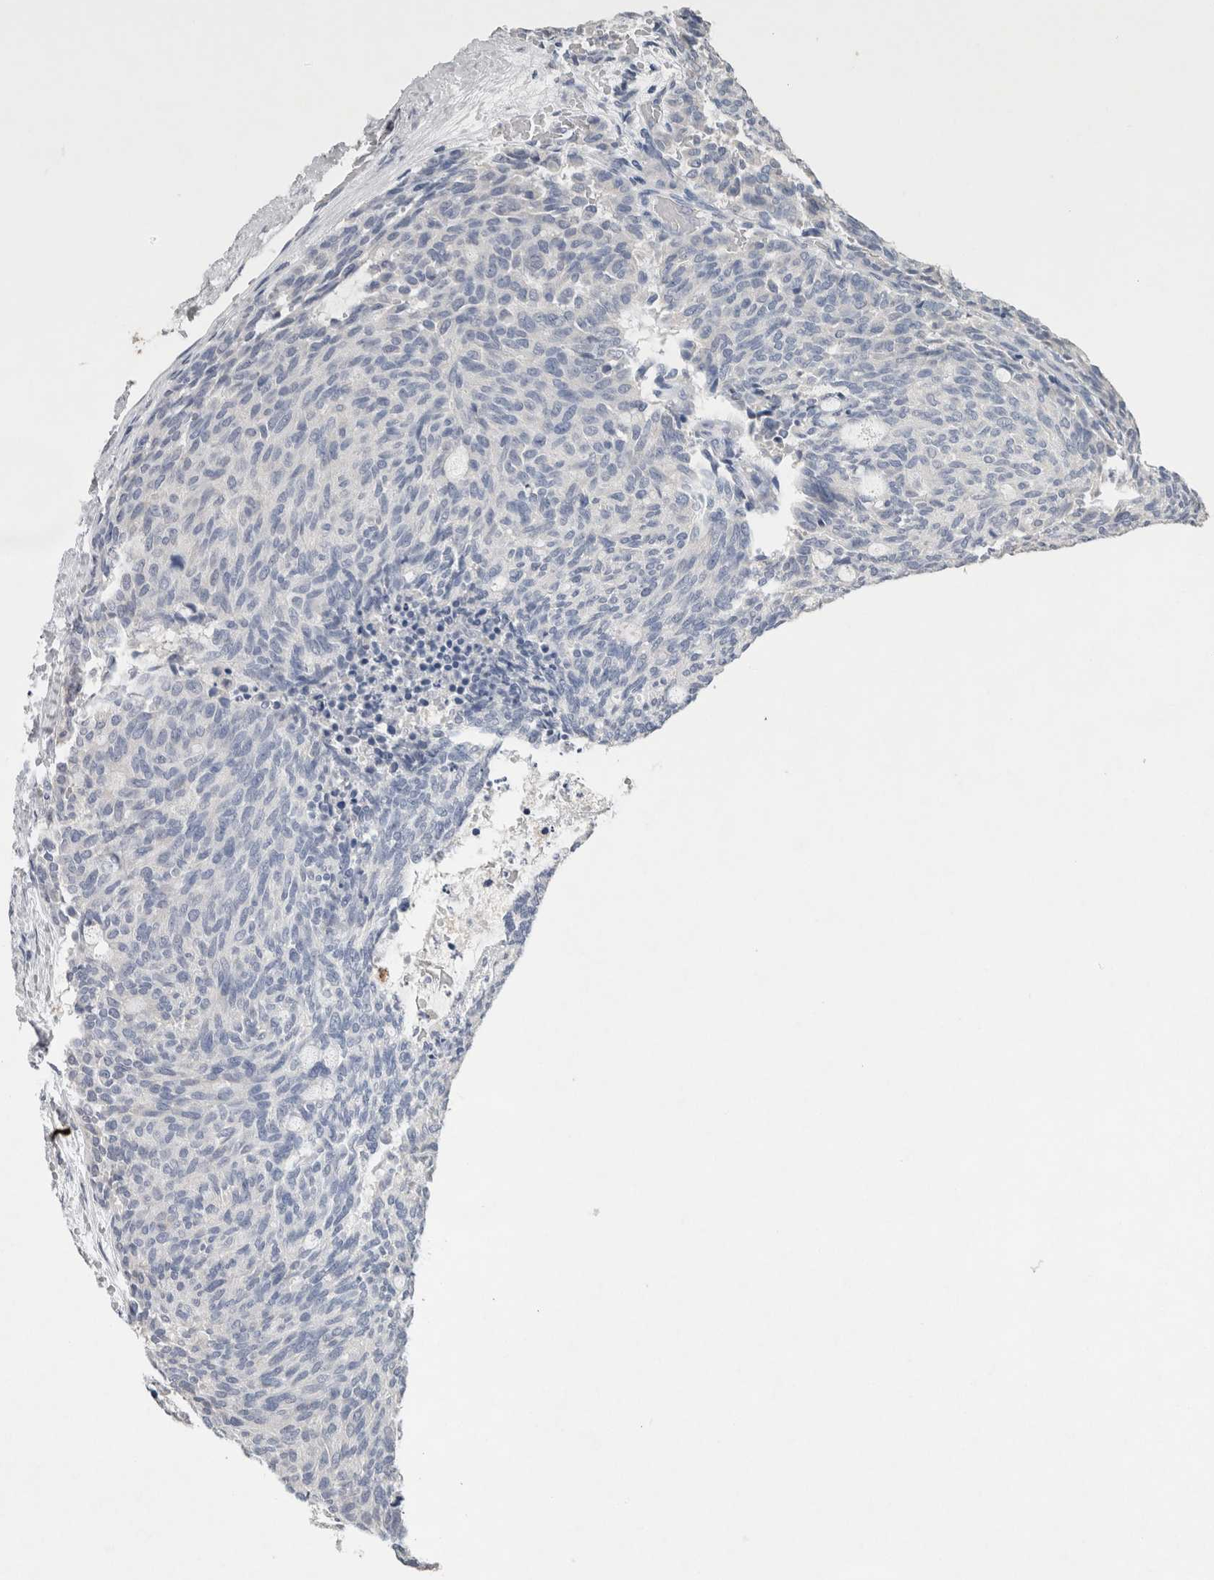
{"staining": {"intensity": "negative", "quantity": "none", "location": "none"}, "tissue": "carcinoid", "cell_type": "Tumor cells", "image_type": "cancer", "snomed": [{"axis": "morphology", "description": "Carcinoid, malignant, NOS"}, {"axis": "topography", "description": "Pancreas"}], "caption": "Carcinoid stained for a protein using immunohistochemistry (IHC) reveals no positivity tumor cells.", "gene": "FABP7", "patient": {"sex": "female", "age": 54}}